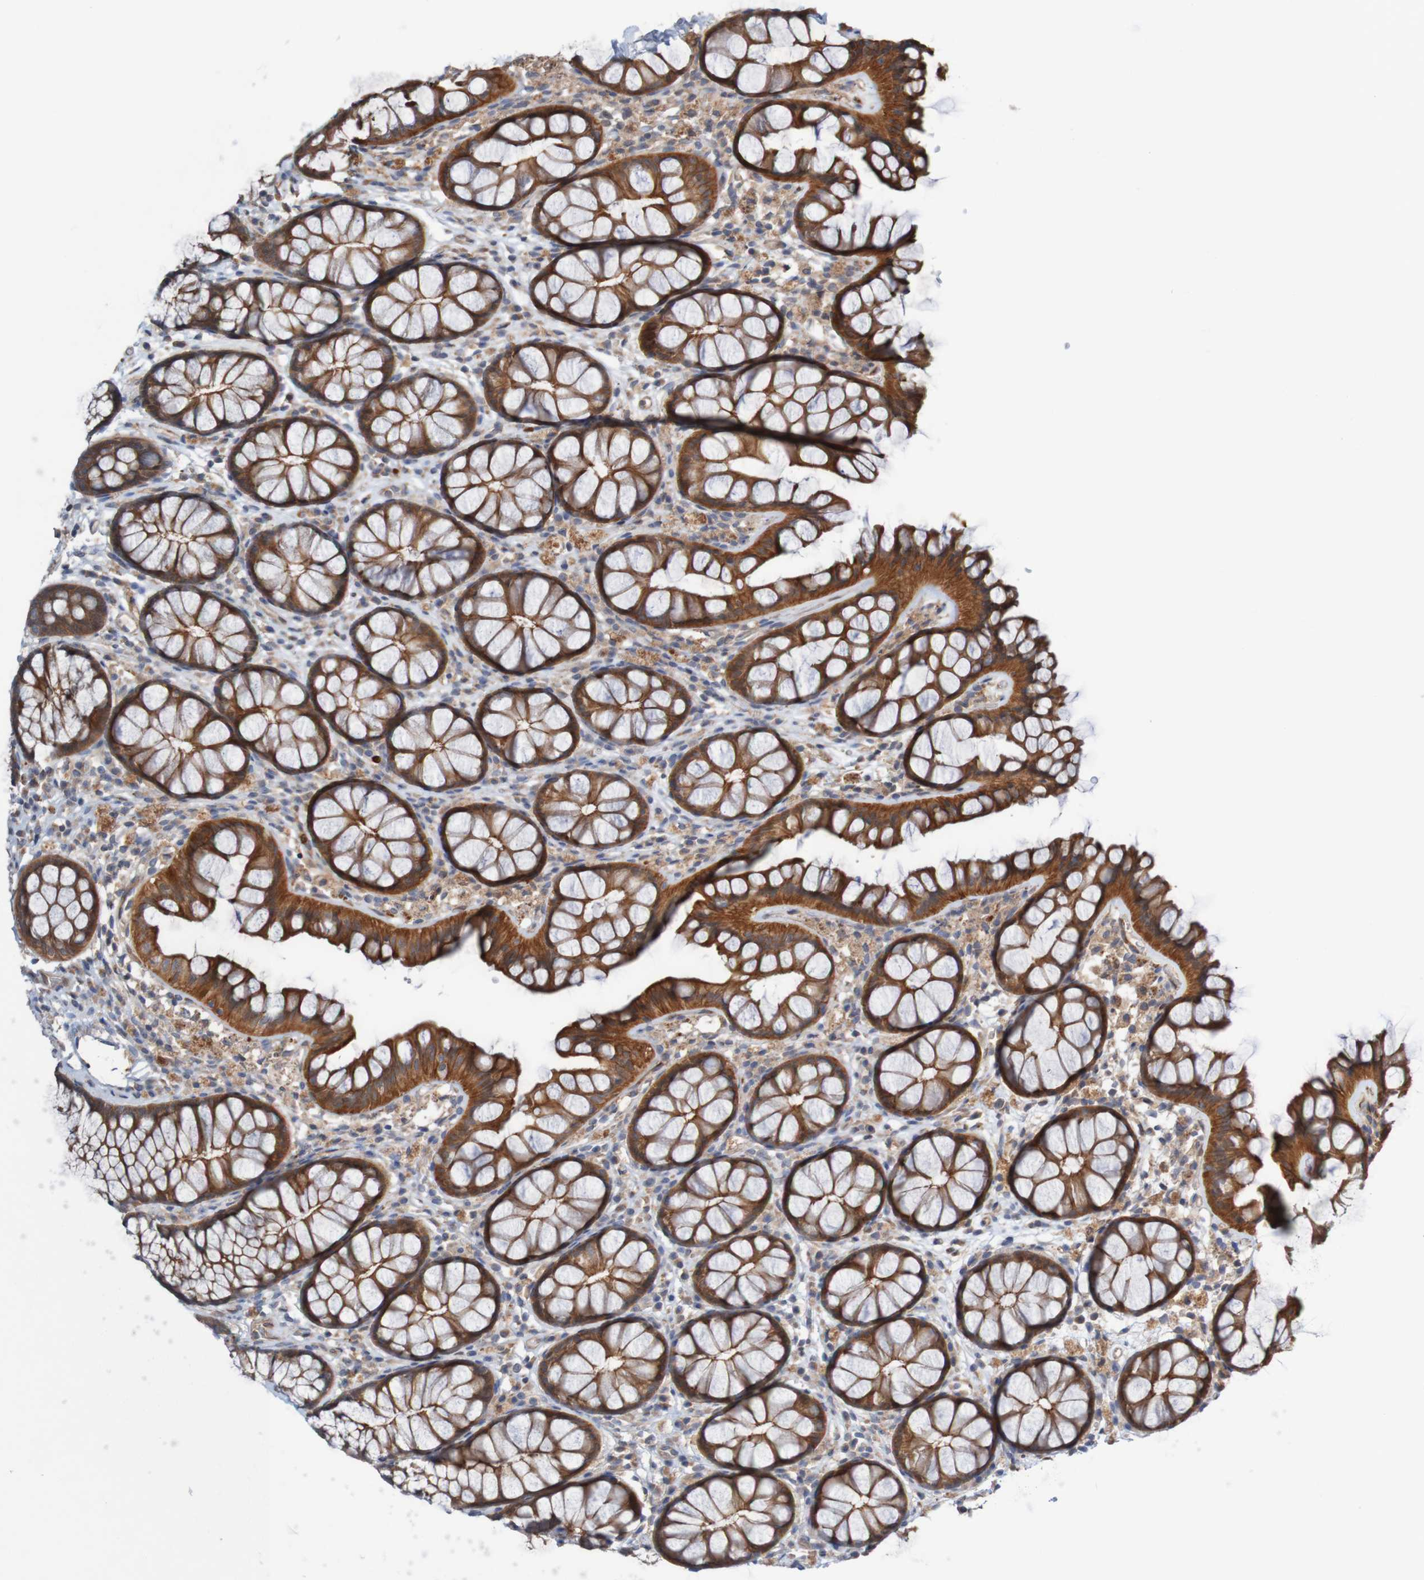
{"staining": {"intensity": "weak", "quantity": ">75%", "location": "cytoplasmic/membranous"}, "tissue": "colon", "cell_type": "Endothelial cells", "image_type": "normal", "snomed": [{"axis": "morphology", "description": "Normal tissue, NOS"}, {"axis": "topography", "description": "Colon"}], "caption": "Unremarkable colon reveals weak cytoplasmic/membranous positivity in approximately >75% of endothelial cells, visualized by immunohistochemistry. (IHC, brightfield microscopy, high magnification).", "gene": "ST8SIA6", "patient": {"sex": "female", "age": 55}}